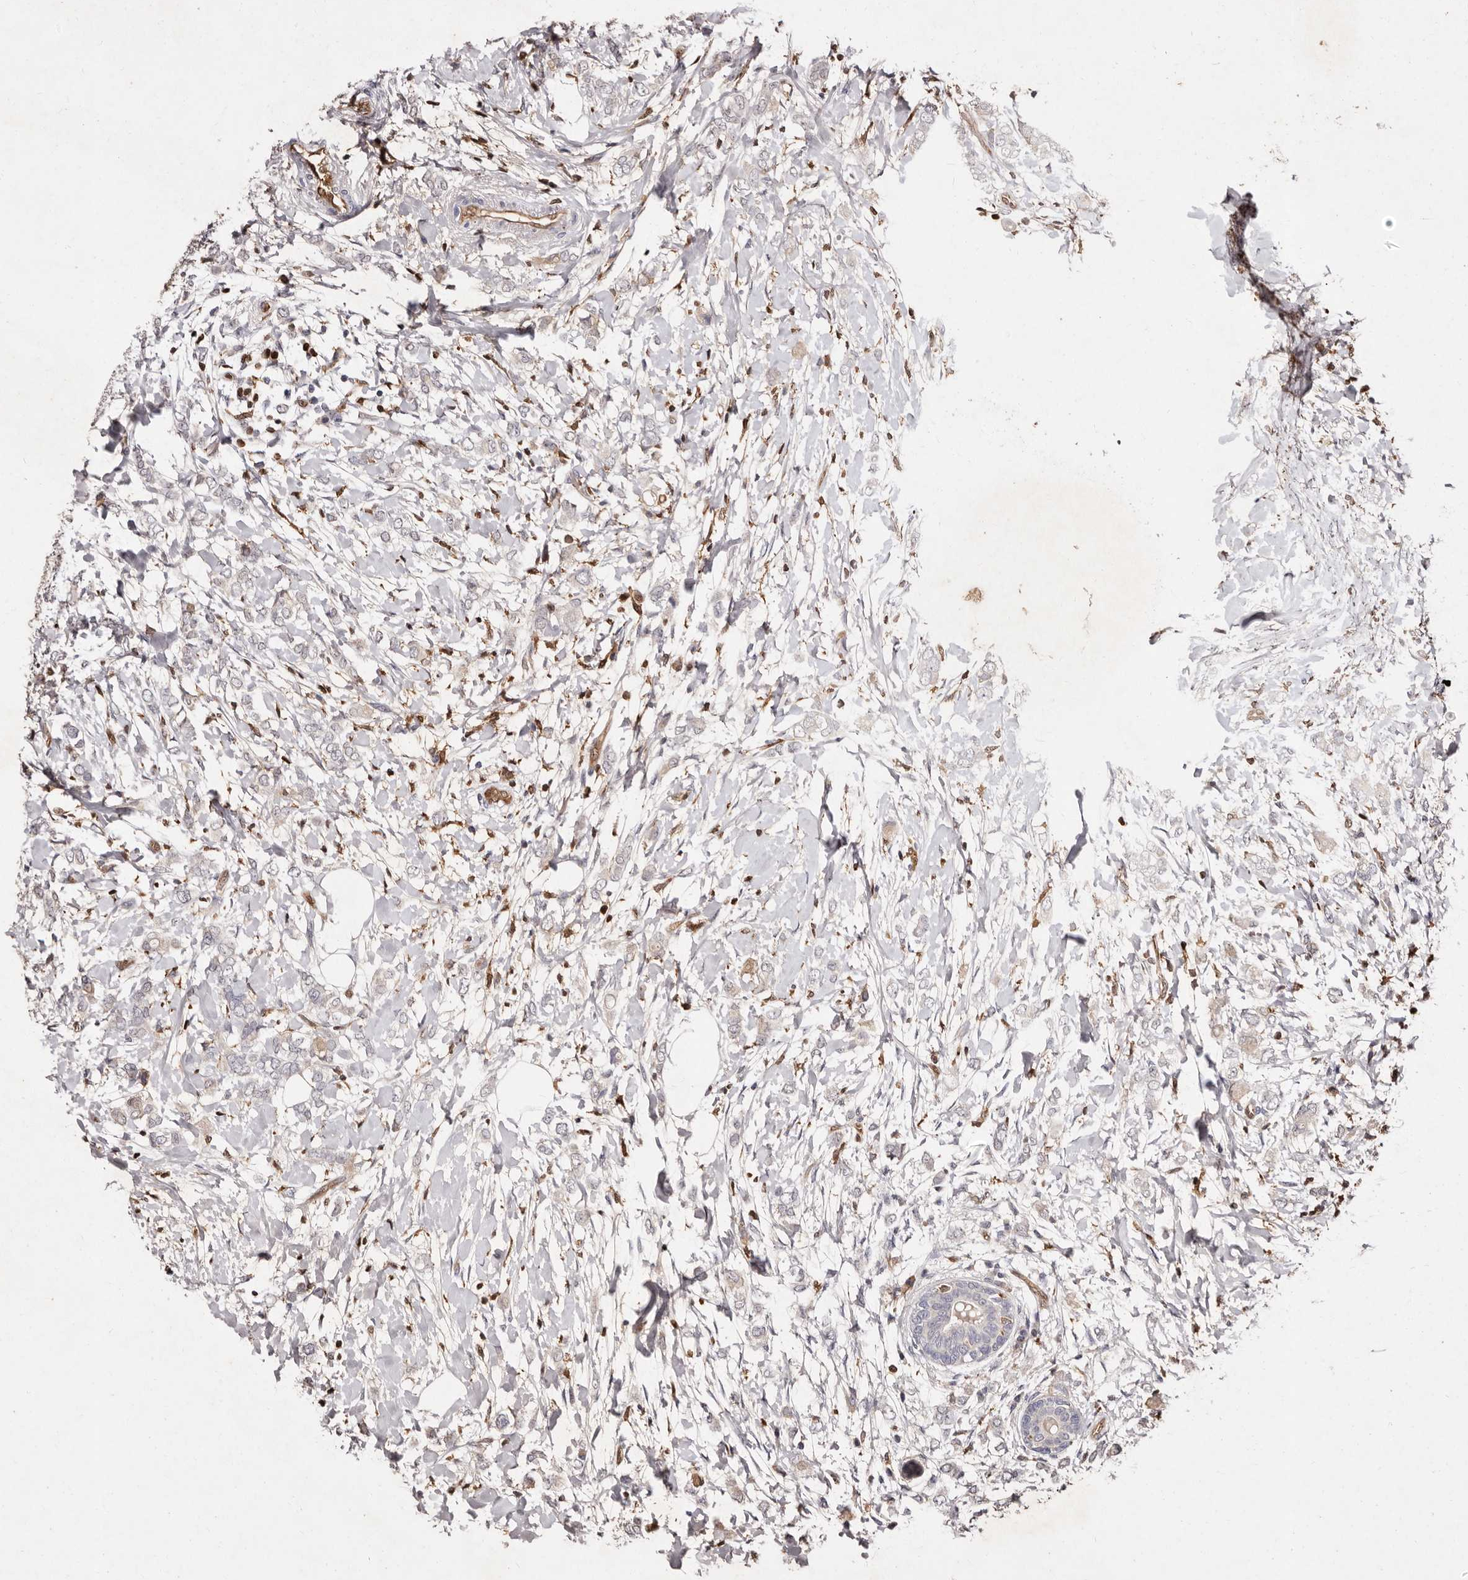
{"staining": {"intensity": "negative", "quantity": "none", "location": "none"}, "tissue": "breast cancer", "cell_type": "Tumor cells", "image_type": "cancer", "snomed": [{"axis": "morphology", "description": "Normal tissue, NOS"}, {"axis": "morphology", "description": "Lobular carcinoma"}, {"axis": "topography", "description": "Breast"}], "caption": "High power microscopy photomicrograph of an immunohistochemistry image of breast cancer, revealing no significant positivity in tumor cells.", "gene": "GIMAP4", "patient": {"sex": "female", "age": 47}}